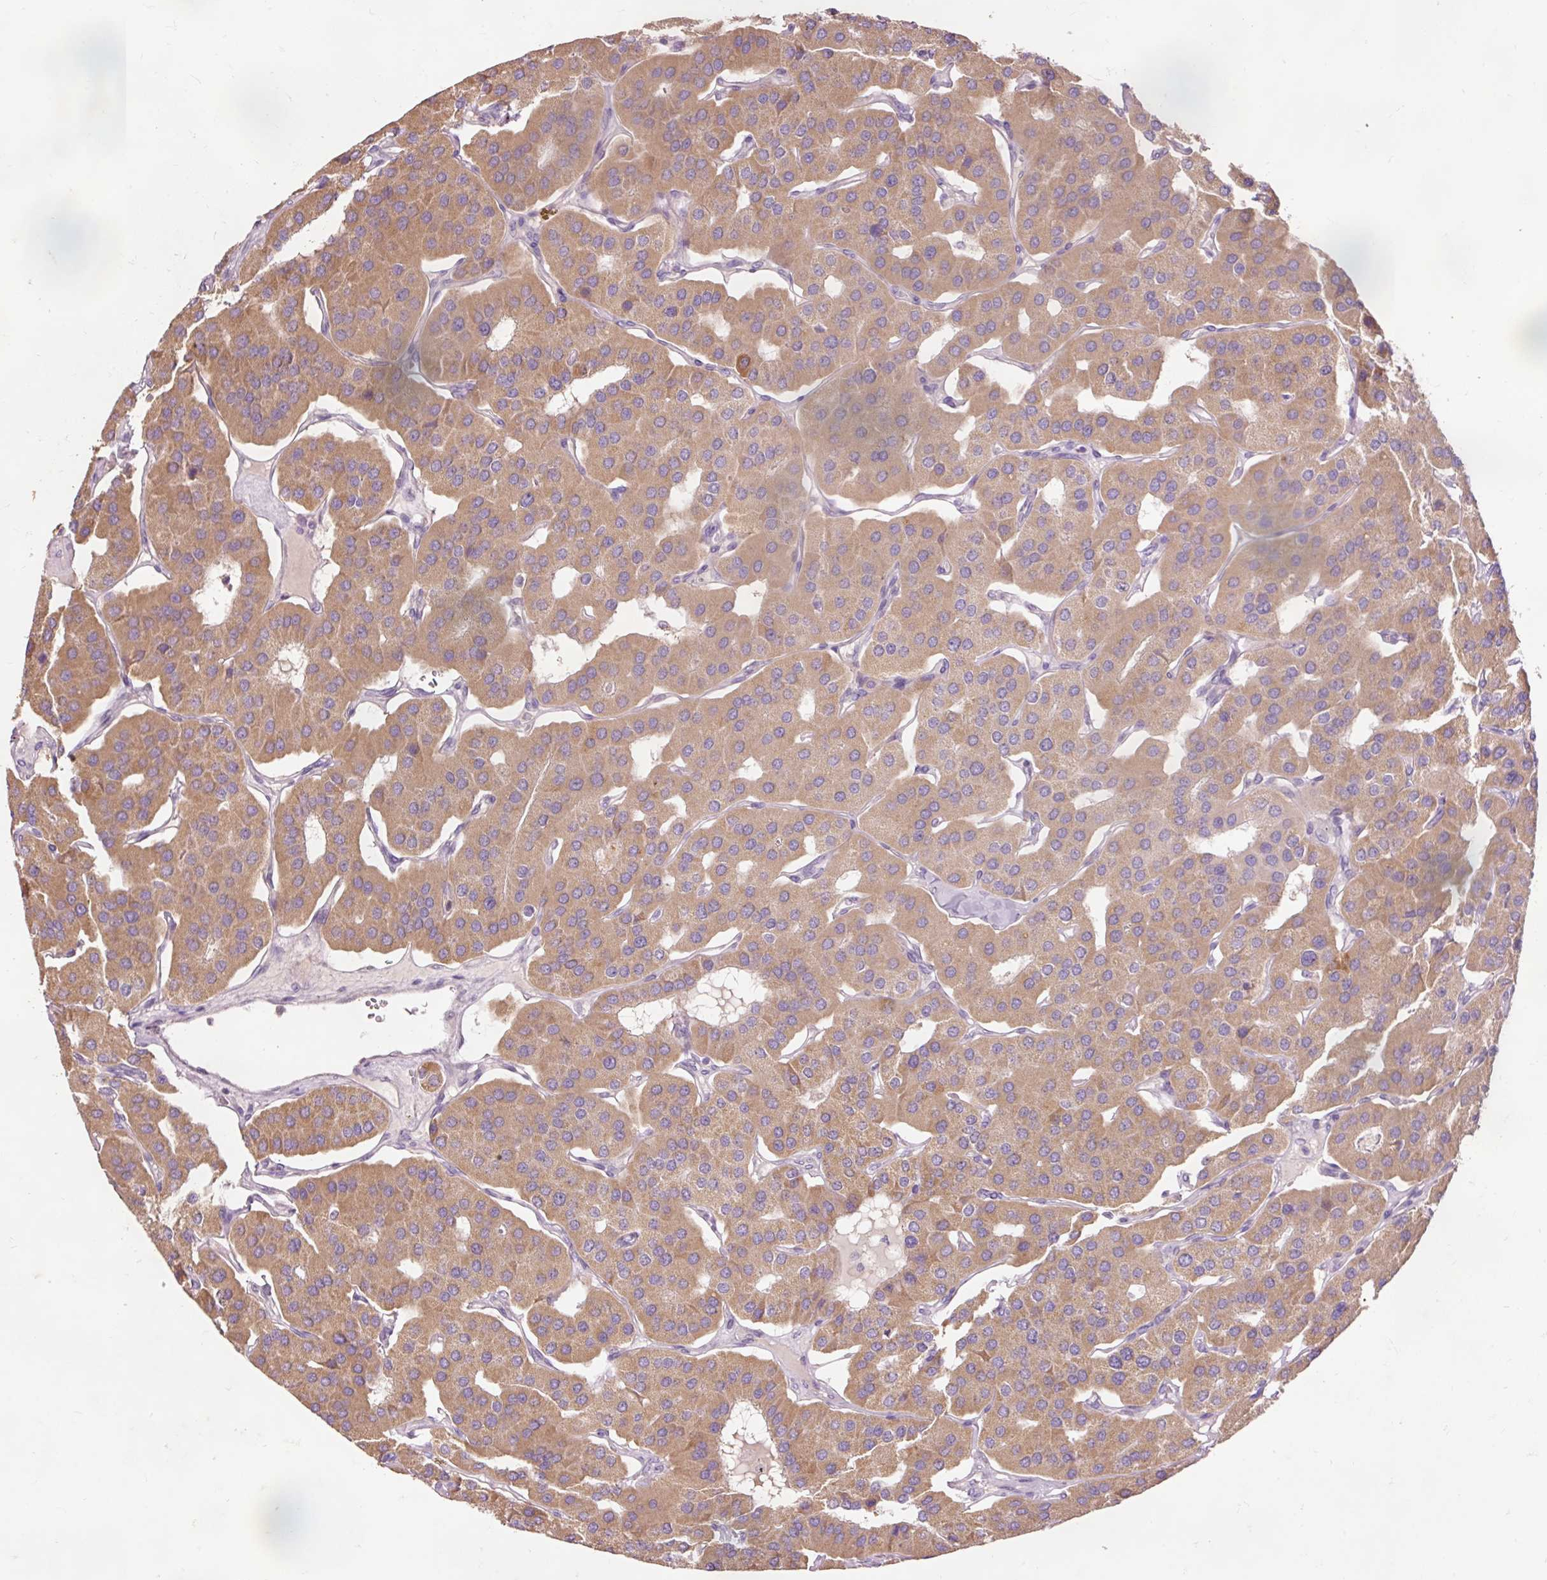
{"staining": {"intensity": "moderate", "quantity": ">75%", "location": "cytoplasmic/membranous"}, "tissue": "parathyroid gland", "cell_type": "Glandular cells", "image_type": "normal", "snomed": [{"axis": "morphology", "description": "Normal tissue, NOS"}, {"axis": "morphology", "description": "Adenoma, NOS"}, {"axis": "topography", "description": "Parathyroid gland"}], "caption": "IHC photomicrograph of unremarkable parathyroid gland: human parathyroid gland stained using immunohistochemistry displays medium levels of moderate protein expression localized specifically in the cytoplasmic/membranous of glandular cells, appearing as a cytoplasmic/membranous brown color.", "gene": "PRDX5", "patient": {"sex": "female", "age": 86}}